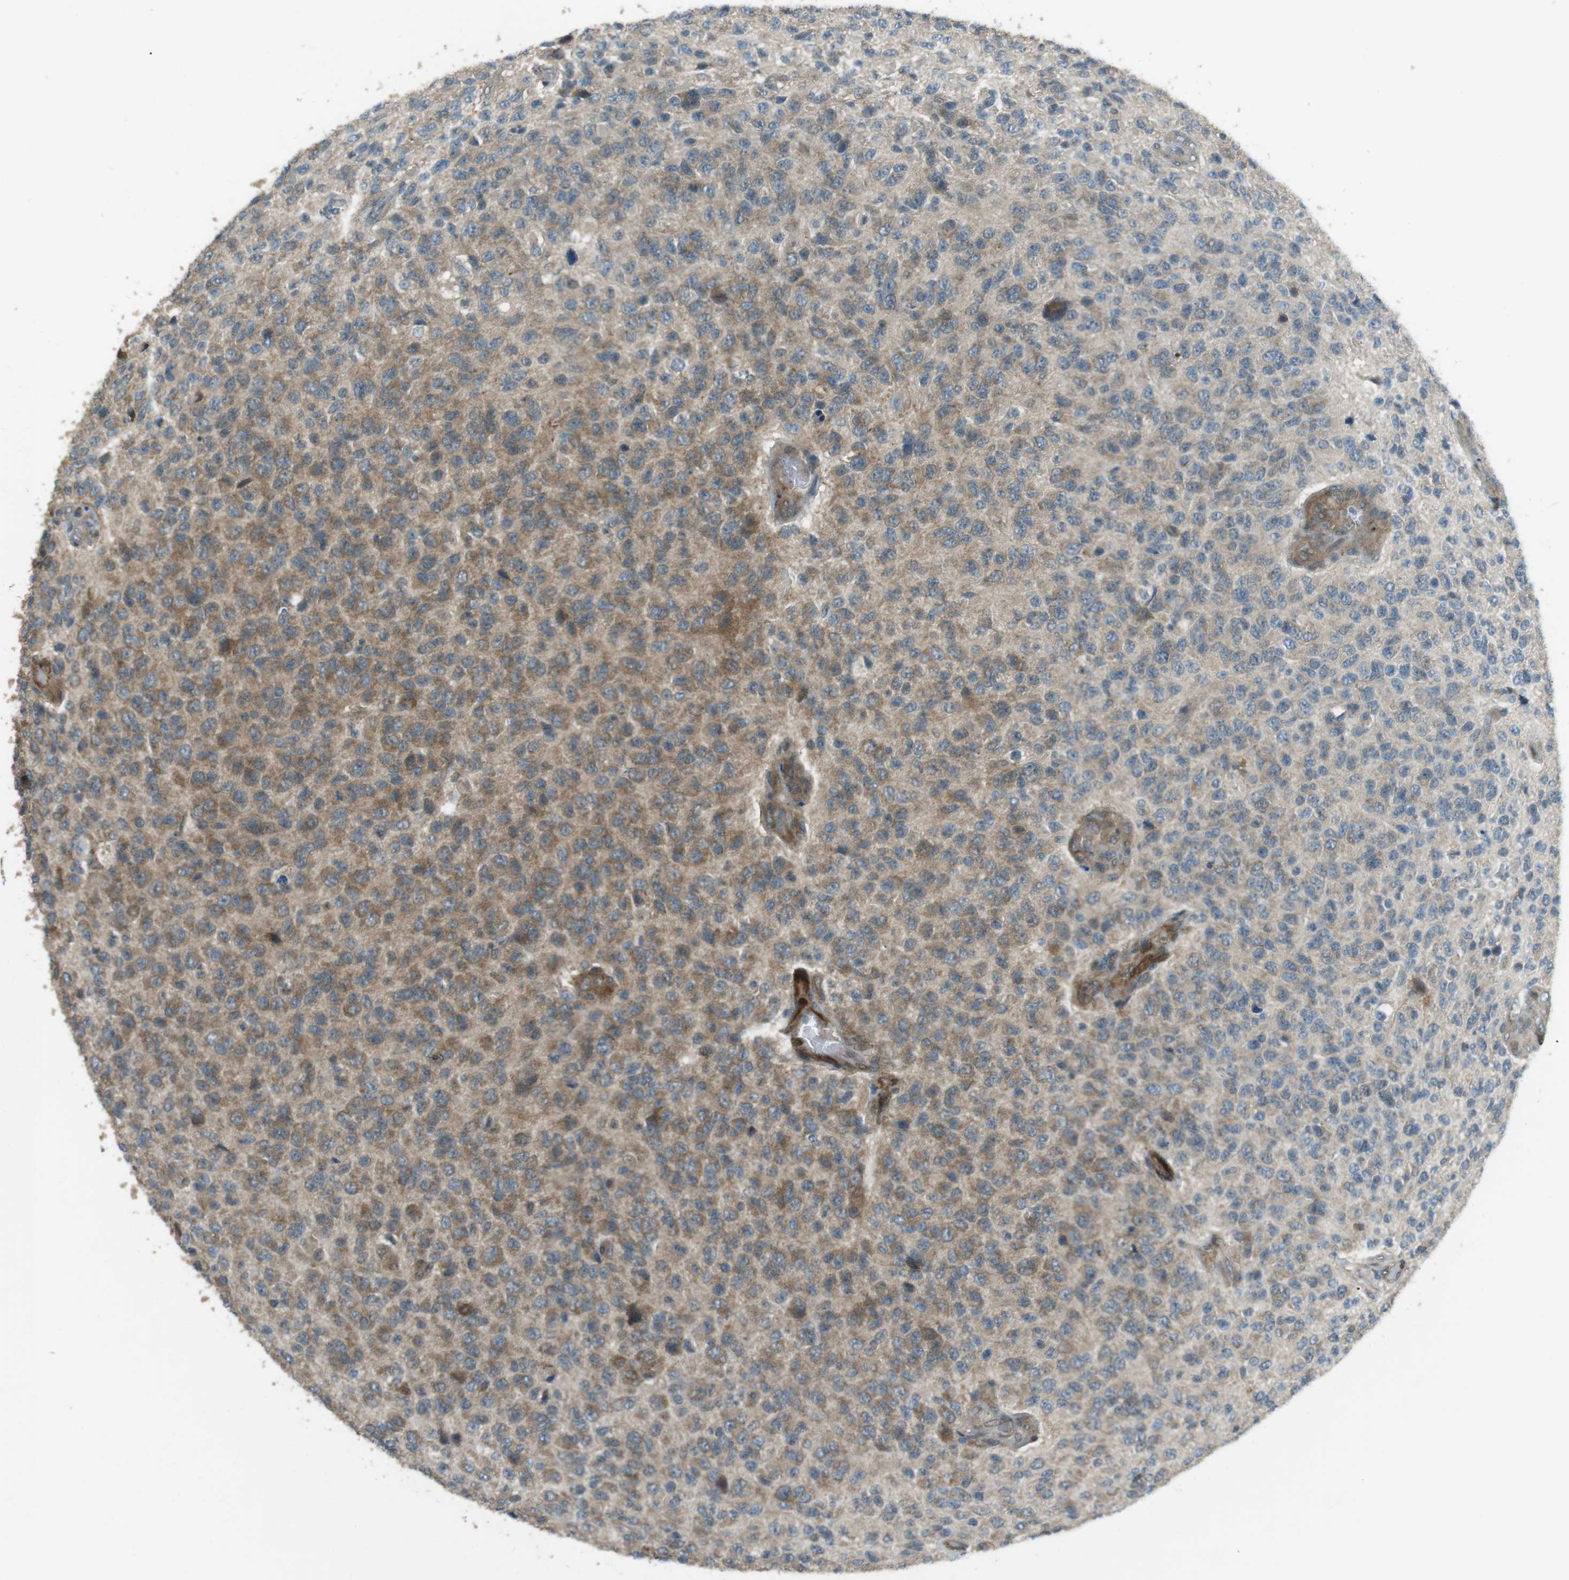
{"staining": {"intensity": "moderate", "quantity": "25%-75%", "location": "cytoplasmic/membranous"}, "tissue": "glioma", "cell_type": "Tumor cells", "image_type": "cancer", "snomed": [{"axis": "morphology", "description": "Glioma, malignant, High grade"}, {"axis": "topography", "description": "pancreas cauda"}], "caption": "Immunohistochemical staining of malignant high-grade glioma shows moderate cytoplasmic/membranous protein positivity in about 25%-75% of tumor cells.", "gene": "MFAP3", "patient": {"sex": "male", "age": 60}}